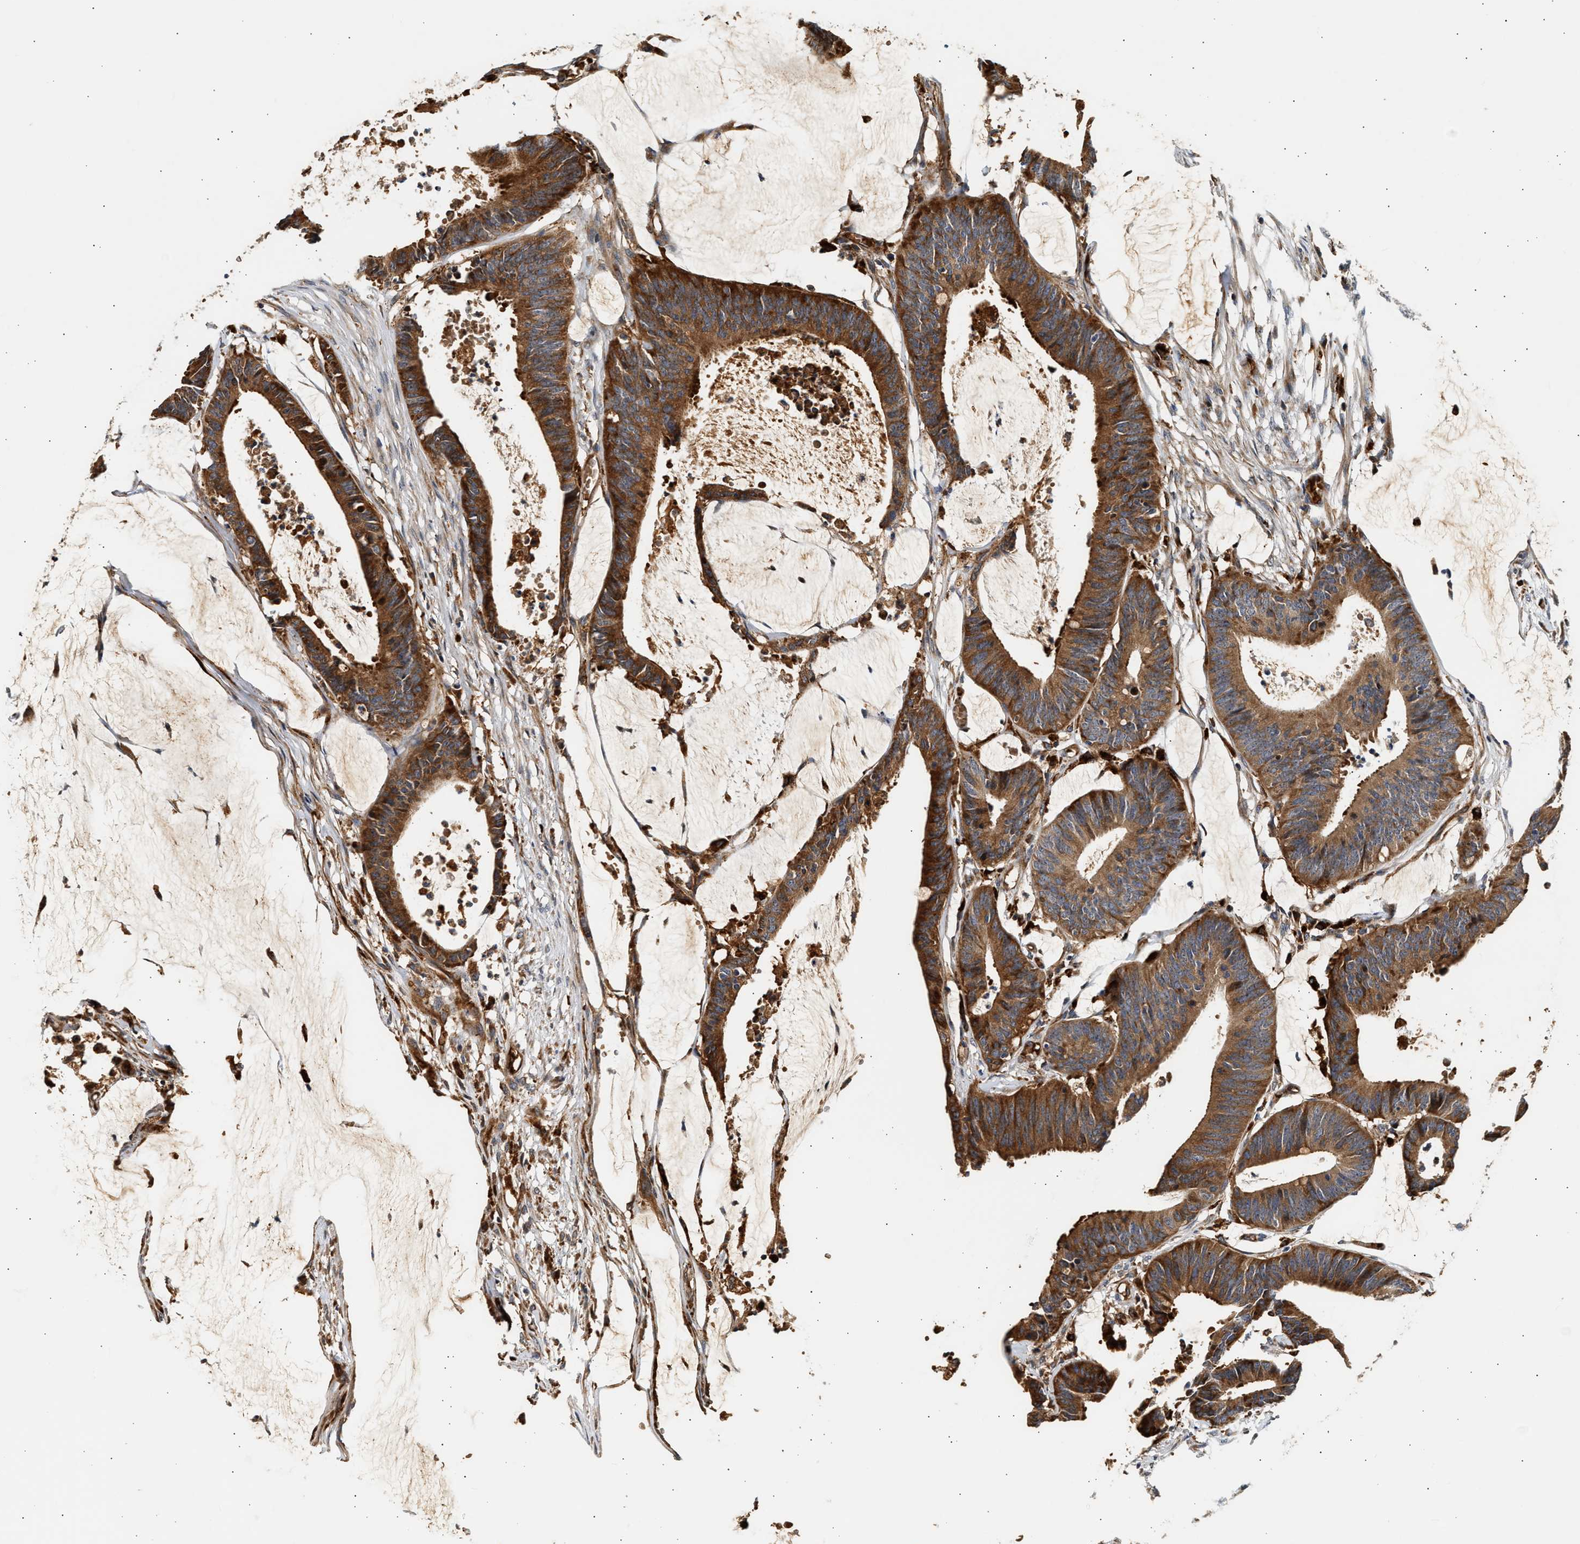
{"staining": {"intensity": "strong", "quantity": ">75%", "location": "cytoplasmic/membranous"}, "tissue": "colorectal cancer", "cell_type": "Tumor cells", "image_type": "cancer", "snomed": [{"axis": "morphology", "description": "Adenocarcinoma, NOS"}, {"axis": "topography", "description": "Rectum"}], "caption": "IHC (DAB (3,3'-diaminobenzidine)) staining of human colorectal cancer (adenocarcinoma) exhibits strong cytoplasmic/membranous protein positivity in about >75% of tumor cells. (Stains: DAB in brown, nuclei in blue, Microscopy: brightfield microscopy at high magnification).", "gene": "PLD3", "patient": {"sex": "female", "age": 66}}